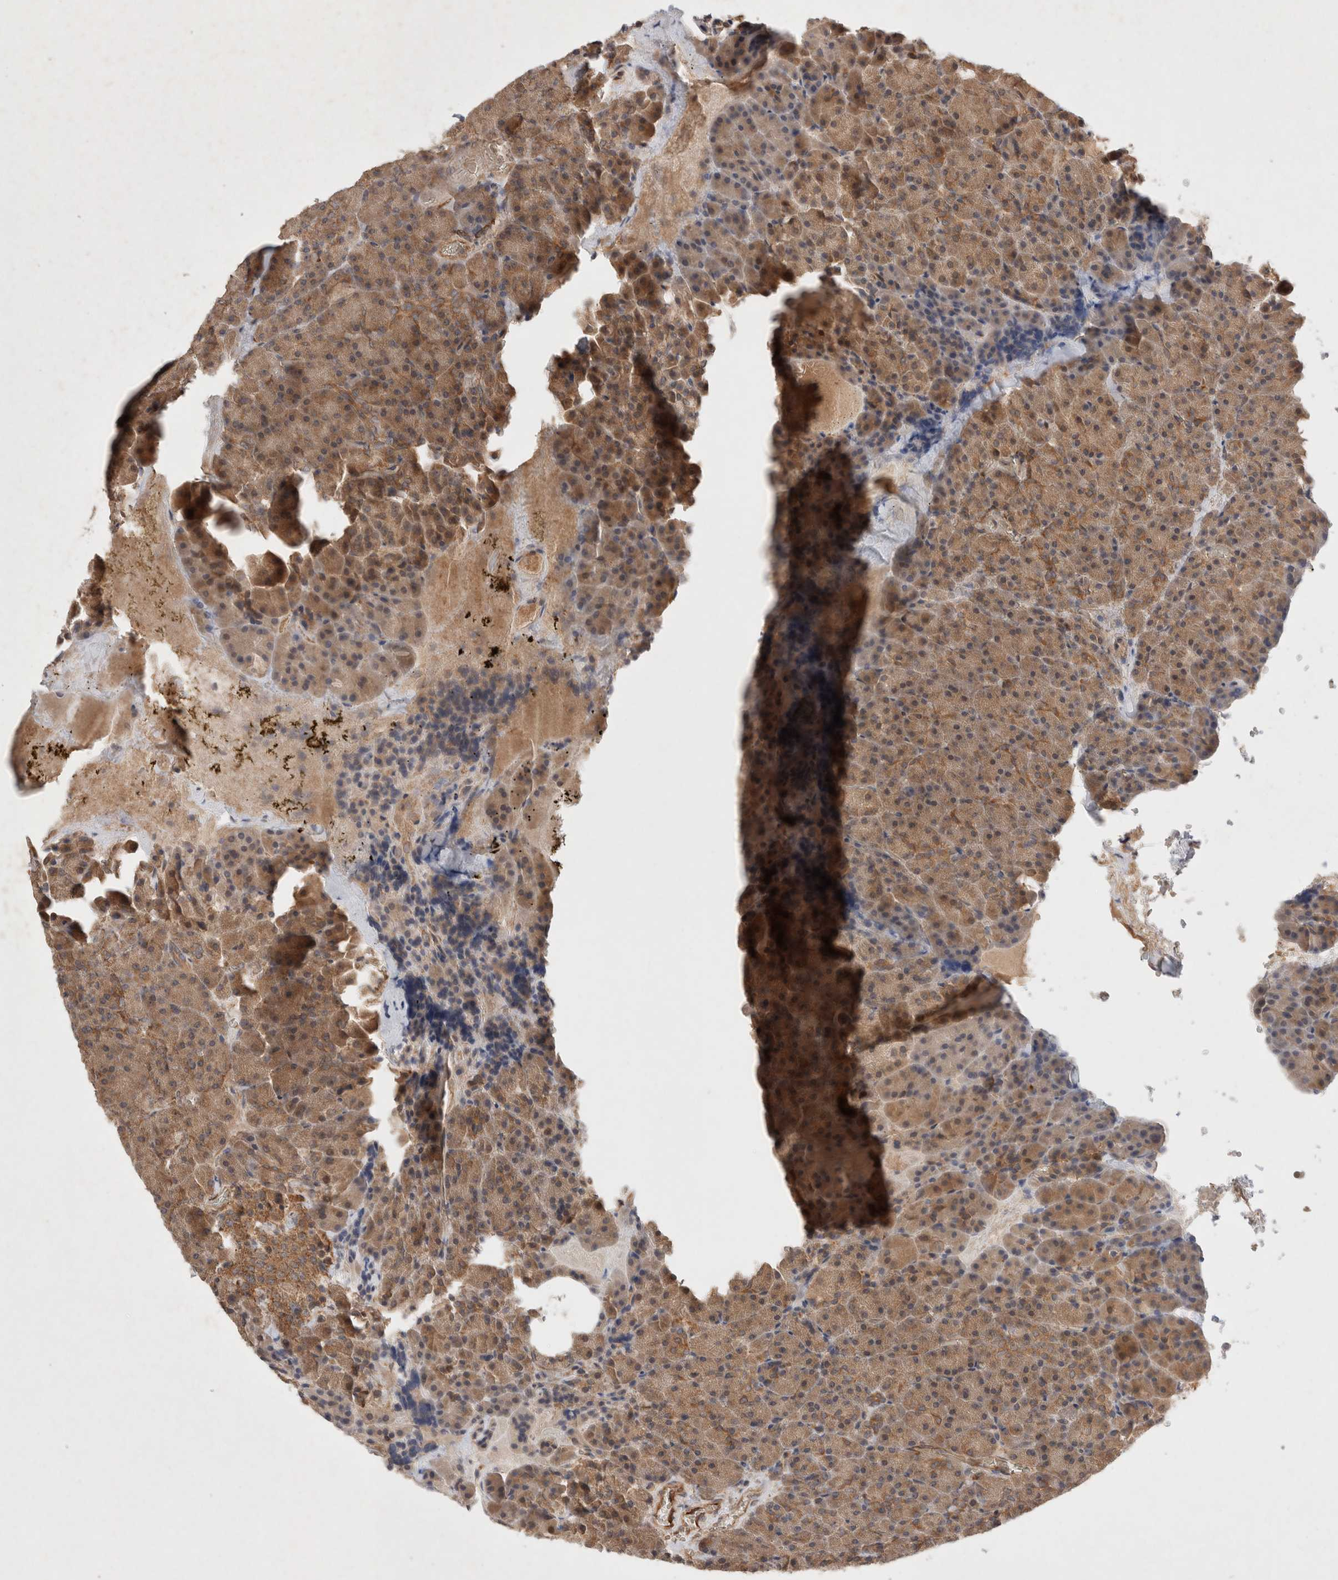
{"staining": {"intensity": "moderate", "quantity": ">75%", "location": "cytoplasmic/membranous"}, "tissue": "pancreas", "cell_type": "Exocrine glandular cells", "image_type": "normal", "snomed": [{"axis": "morphology", "description": "Normal tissue, NOS"}, {"axis": "morphology", "description": "Carcinoid, malignant, NOS"}, {"axis": "topography", "description": "Pancreas"}], "caption": "DAB (3,3'-diaminobenzidine) immunohistochemical staining of unremarkable pancreas reveals moderate cytoplasmic/membranous protein staining in approximately >75% of exocrine glandular cells. The staining is performed using DAB brown chromogen to label protein expression. The nuclei are counter-stained blue using hematoxylin.", "gene": "KLHL20", "patient": {"sex": "female", "age": 35}}